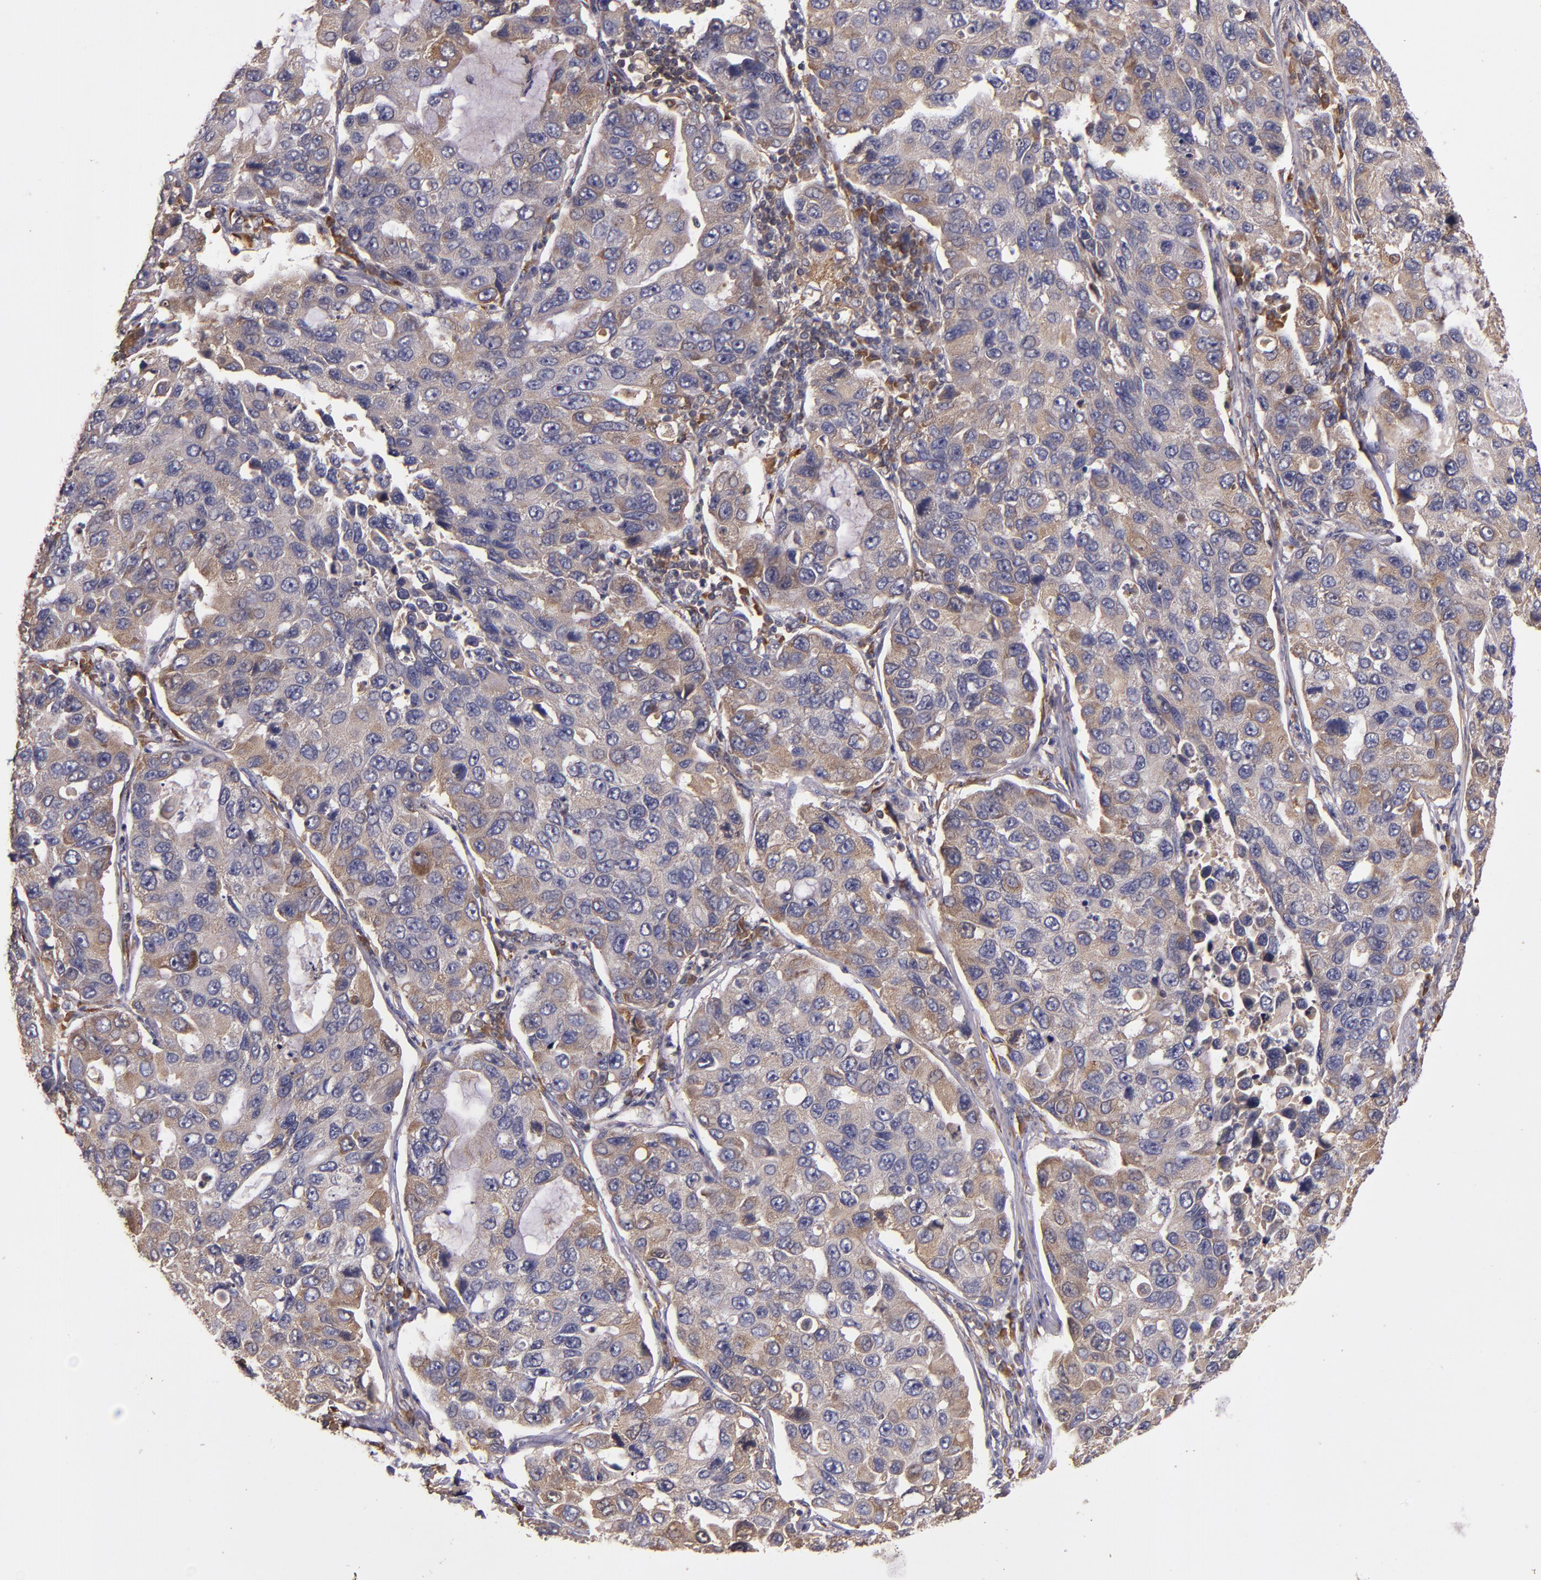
{"staining": {"intensity": "moderate", "quantity": "25%-75%", "location": "cytoplasmic/membranous"}, "tissue": "lung cancer", "cell_type": "Tumor cells", "image_type": "cancer", "snomed": [{"axis": "morphology", "description": "Adenocarcinoma, NOS"}, {"axis": "topography", "description": "Lung"}], "caption": "Human lung cancer (adenocarcinoma) stained with a protein marker exhibits moderate staining in tumor cells.", "gene": "PRAF2", "patient": {"sex": "male", "age": 64}}